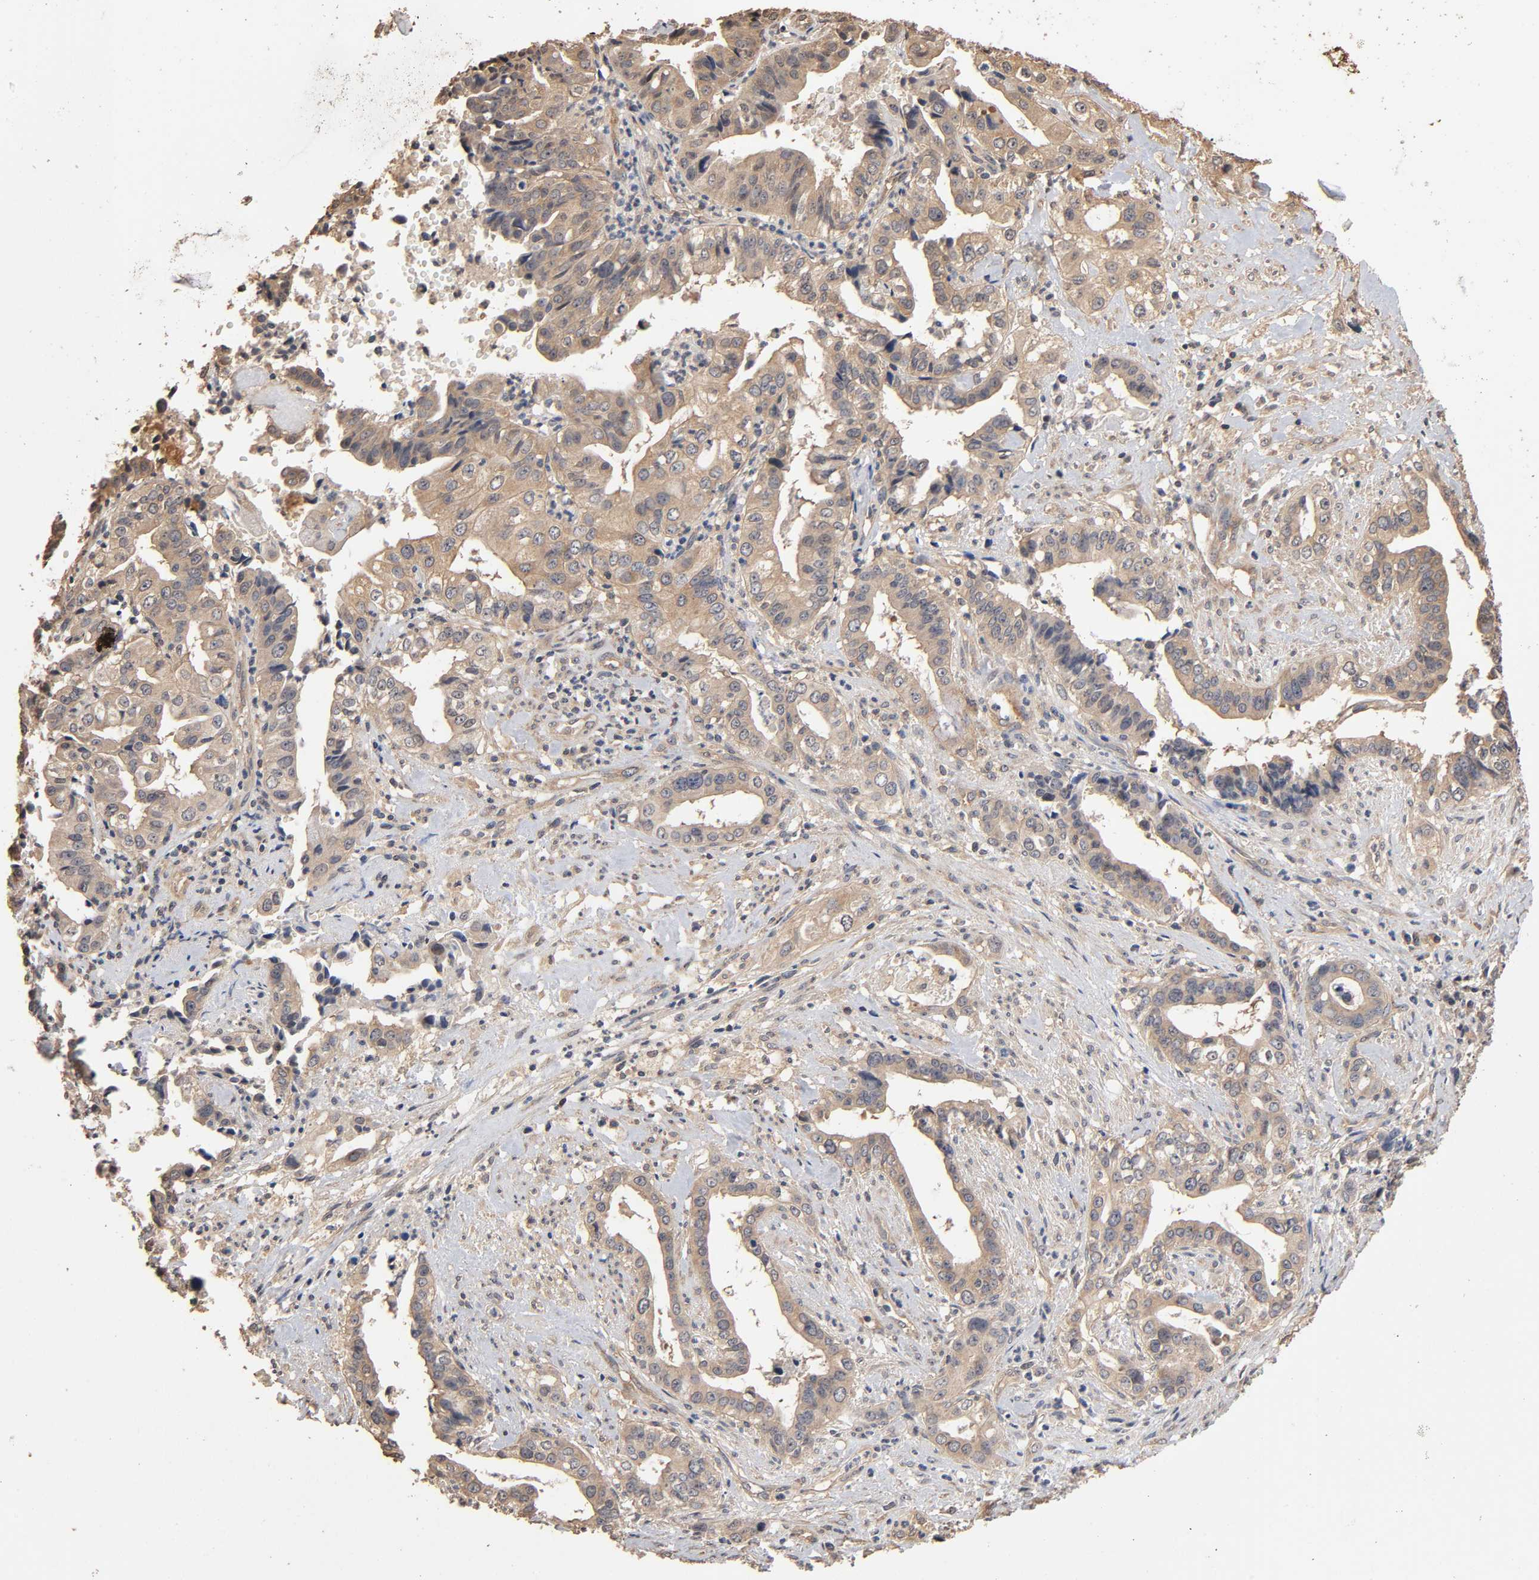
{"staining": {"intensity": "weak", "quantity": ">75%", "location": "cytoplasmic/membranous"}, "tissue": "liver cancer", "cell_type": "Tumor cells", "image_type": "cancer", "snomed": [{"axis": "morphology", "description": "Cholangiocarcinoma"}, {"axis": "topography", "description": "Liver"}], "caption": "Human liver cancer stained with a brown dye shows weak cytoplasmic/membranous positive expression in approximately >75% of tumor cells.", "gene": "ARHGEF7", "patient": {"sex": "female", "age": 61}}